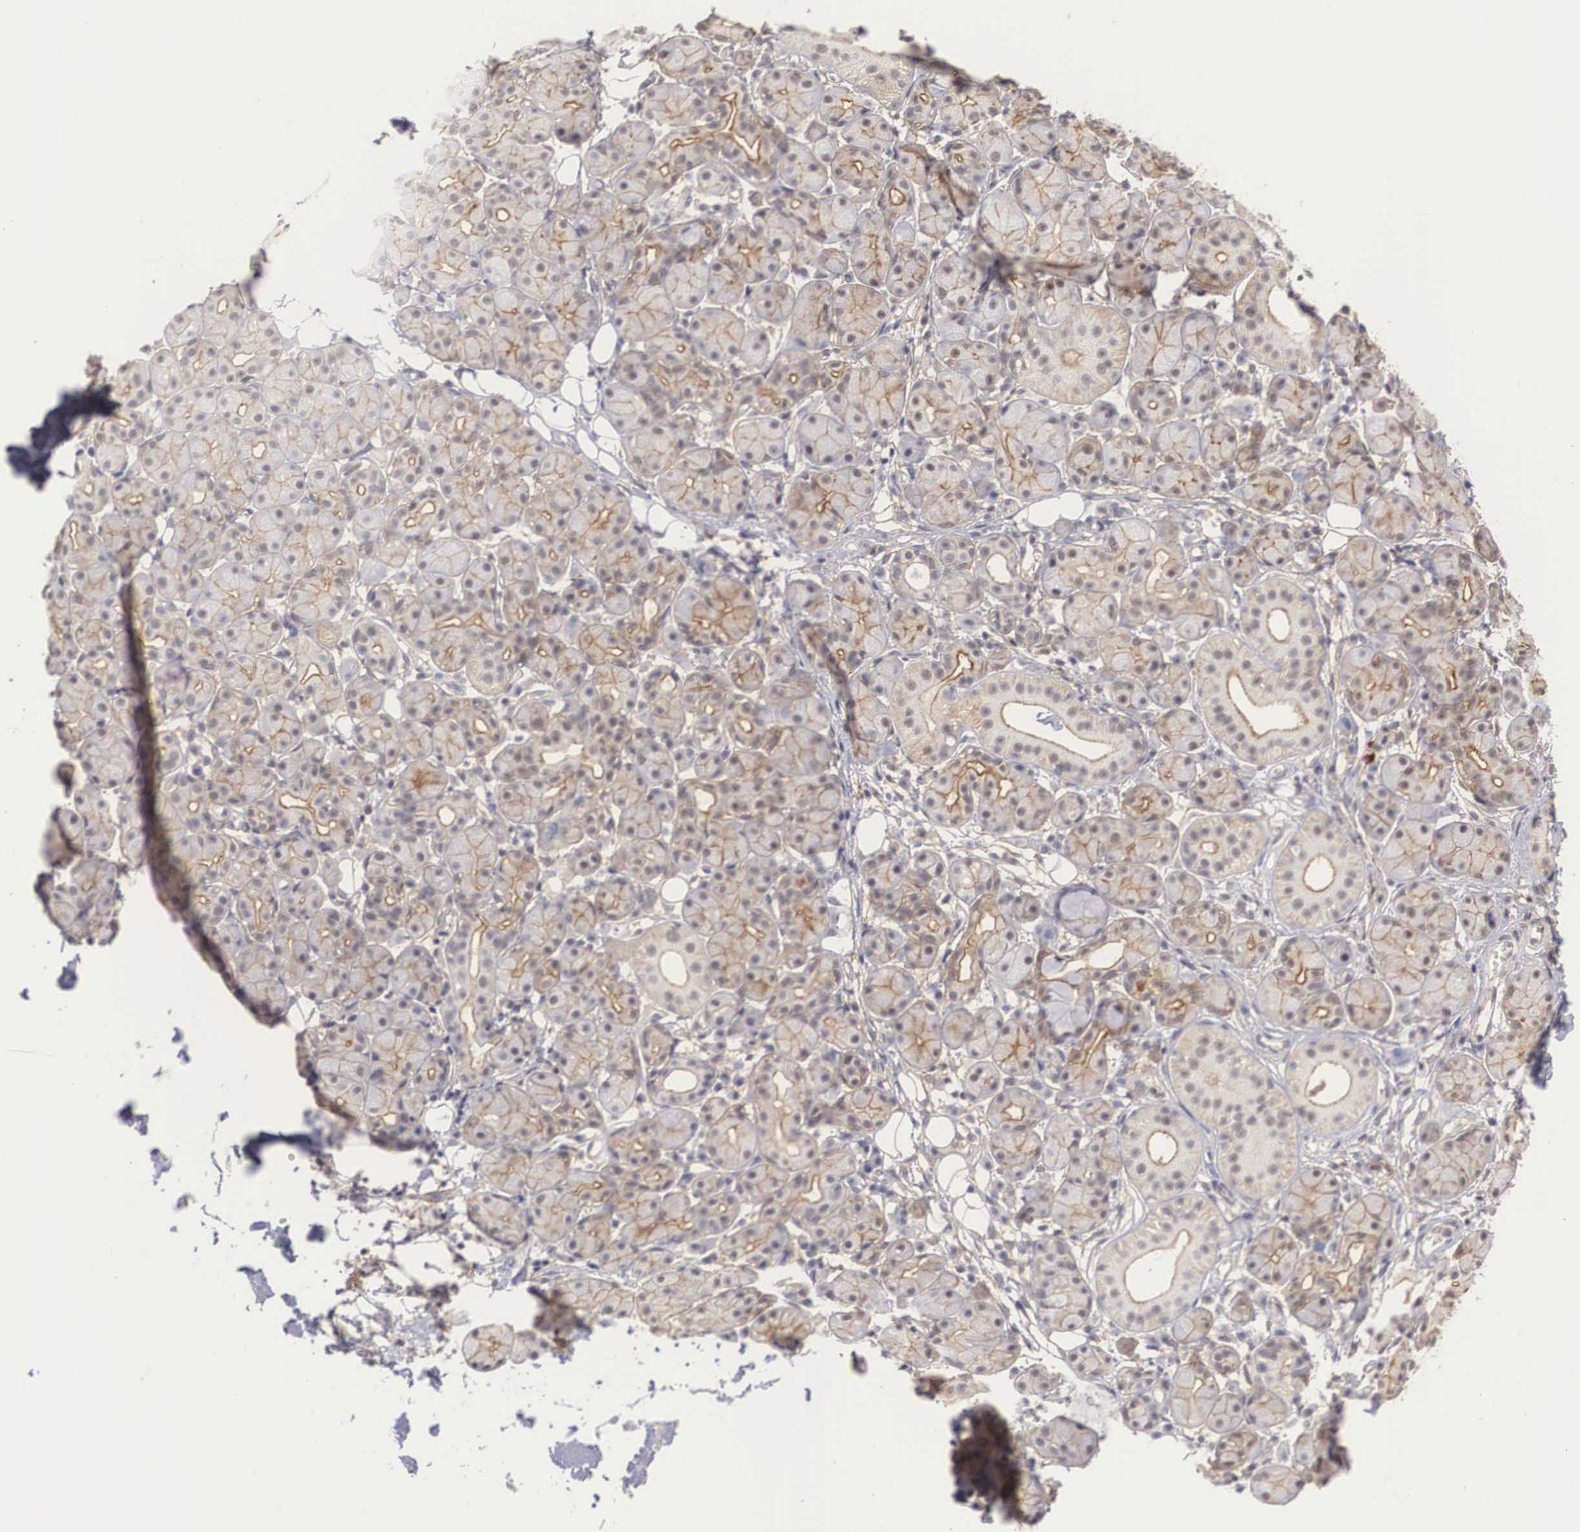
{"staining": {"intensity": "weak", "quantity": ">75%", "location": "cytoplasmic/membranous"}, "tissue": "salivary gland", "cell_type": "Glandular cells", "image_type": "normal", "snomed": [{"axis": "morphology", "description": "Normal tissue, NOS"}, {"axis": "topography", "description": "Salivary gland"}, {"axis": "topography", "description": "Peripheral nerve tissue"}], "caption": "Immunohistochemical staining of benign salivary gland displays weak cytoplasmic/membranous protein positivity in about >75% of glandular cells. (IHC, brightfield microscopy, high magnification).", "gene": "NR4A2", "patient": {"sex": "male", "age": 62}}